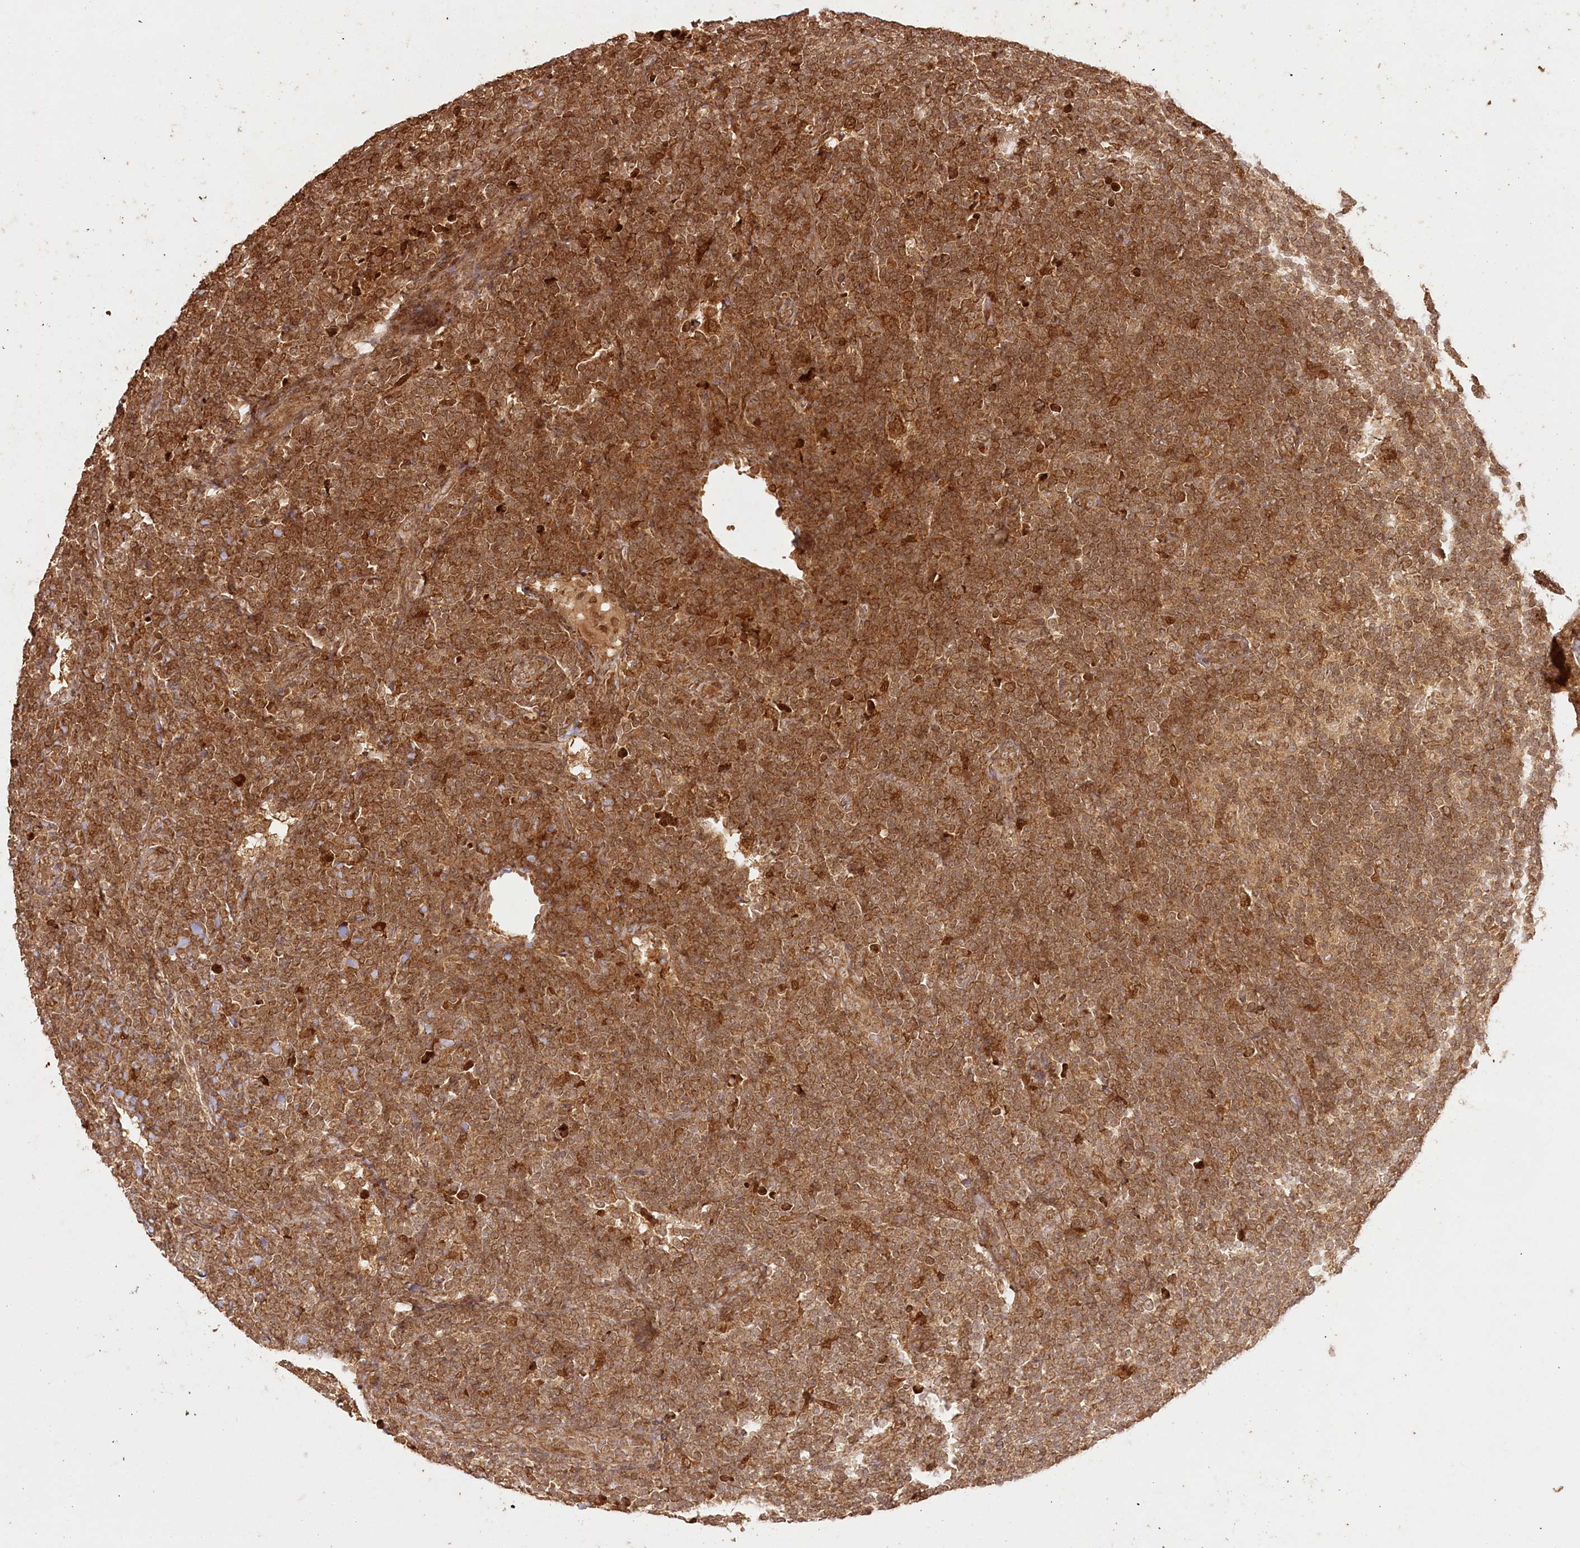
{"staining": {"intensity": "strong", "quantity": ">75%", "location": "cytoplasmic/membranous,nuclear"}, "tissue": "lymphoma", "cell_type": "Tumor cells", "image_type": "cancer", "snomed": [{"axis": "morphology", "description": "Malignant lymphoma, non-Hodgkin's type, Low grade"}, {"axis": "topography", "description": "Lymph node"}], "caption": "Brown immunohistochemical staining in lymphoma exhibits strong cytoplasmic/membranous and nuclear staining in about >75% of tumor cells.", "gene": "ULK2", "patient": {"sex": "male", "age": 66}}